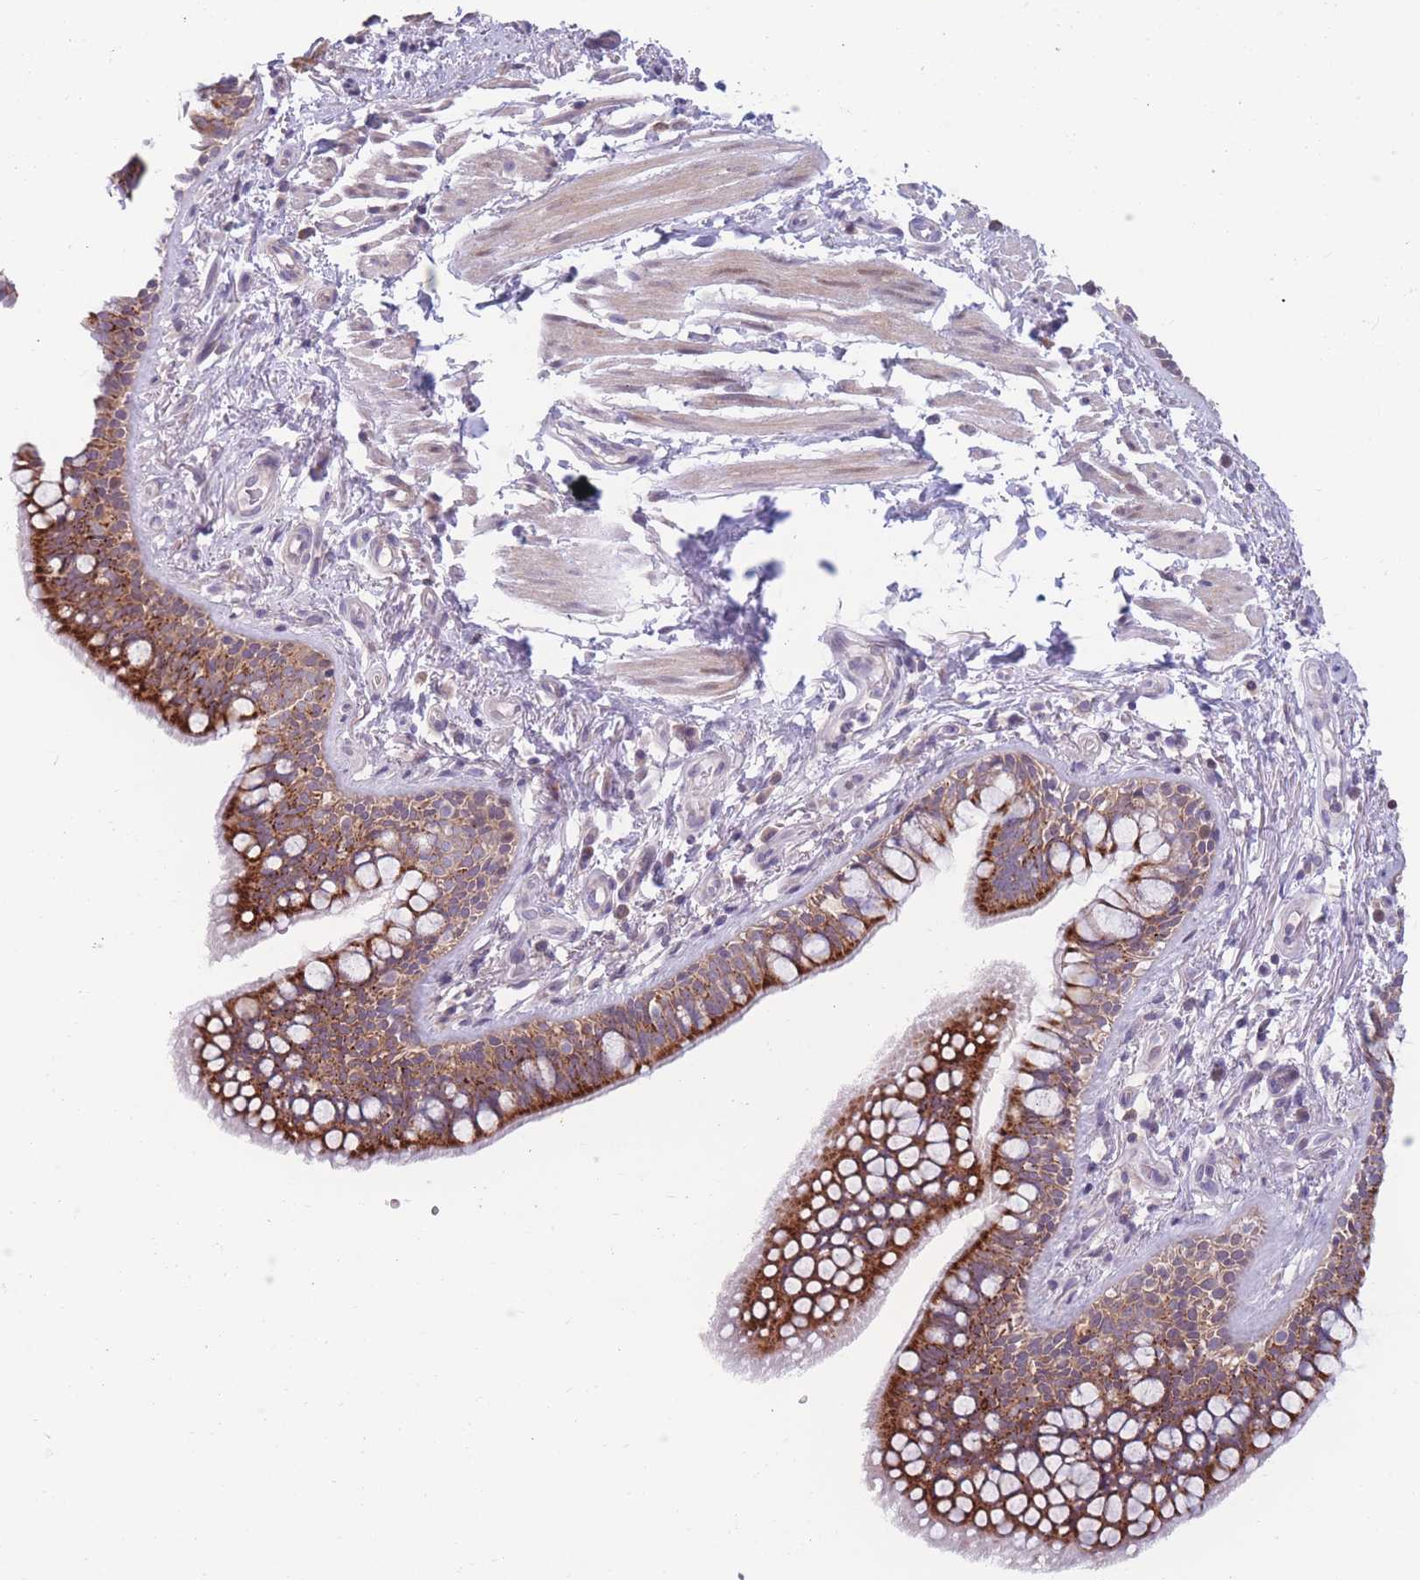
{"staining": {"intensity": "strong", "quantity": ">75%", "location": "cytoplasmic/membranous"}, "tissue": "bronchus", "cell_type": "Respiratory epithelial cells", "image_type": "normal", "snomed": [{"axis": "morphology", "description": "Normal tissue, NOS"}, {"axis": "morphology", "description": "Neoplasm, uncertain whether benign or malignant"}, {"axis": "topography", "description": "Bronchus"}, {"axis": "topography", "description": "Lung"}], "caption": "A micrograph of bronchus stained for a protein shows strong cytoplasmic/membranous brown staining in respiratory epithelial cells.", "gene": "PDE4A", "patient": {"sex": "male", "age": 55}}